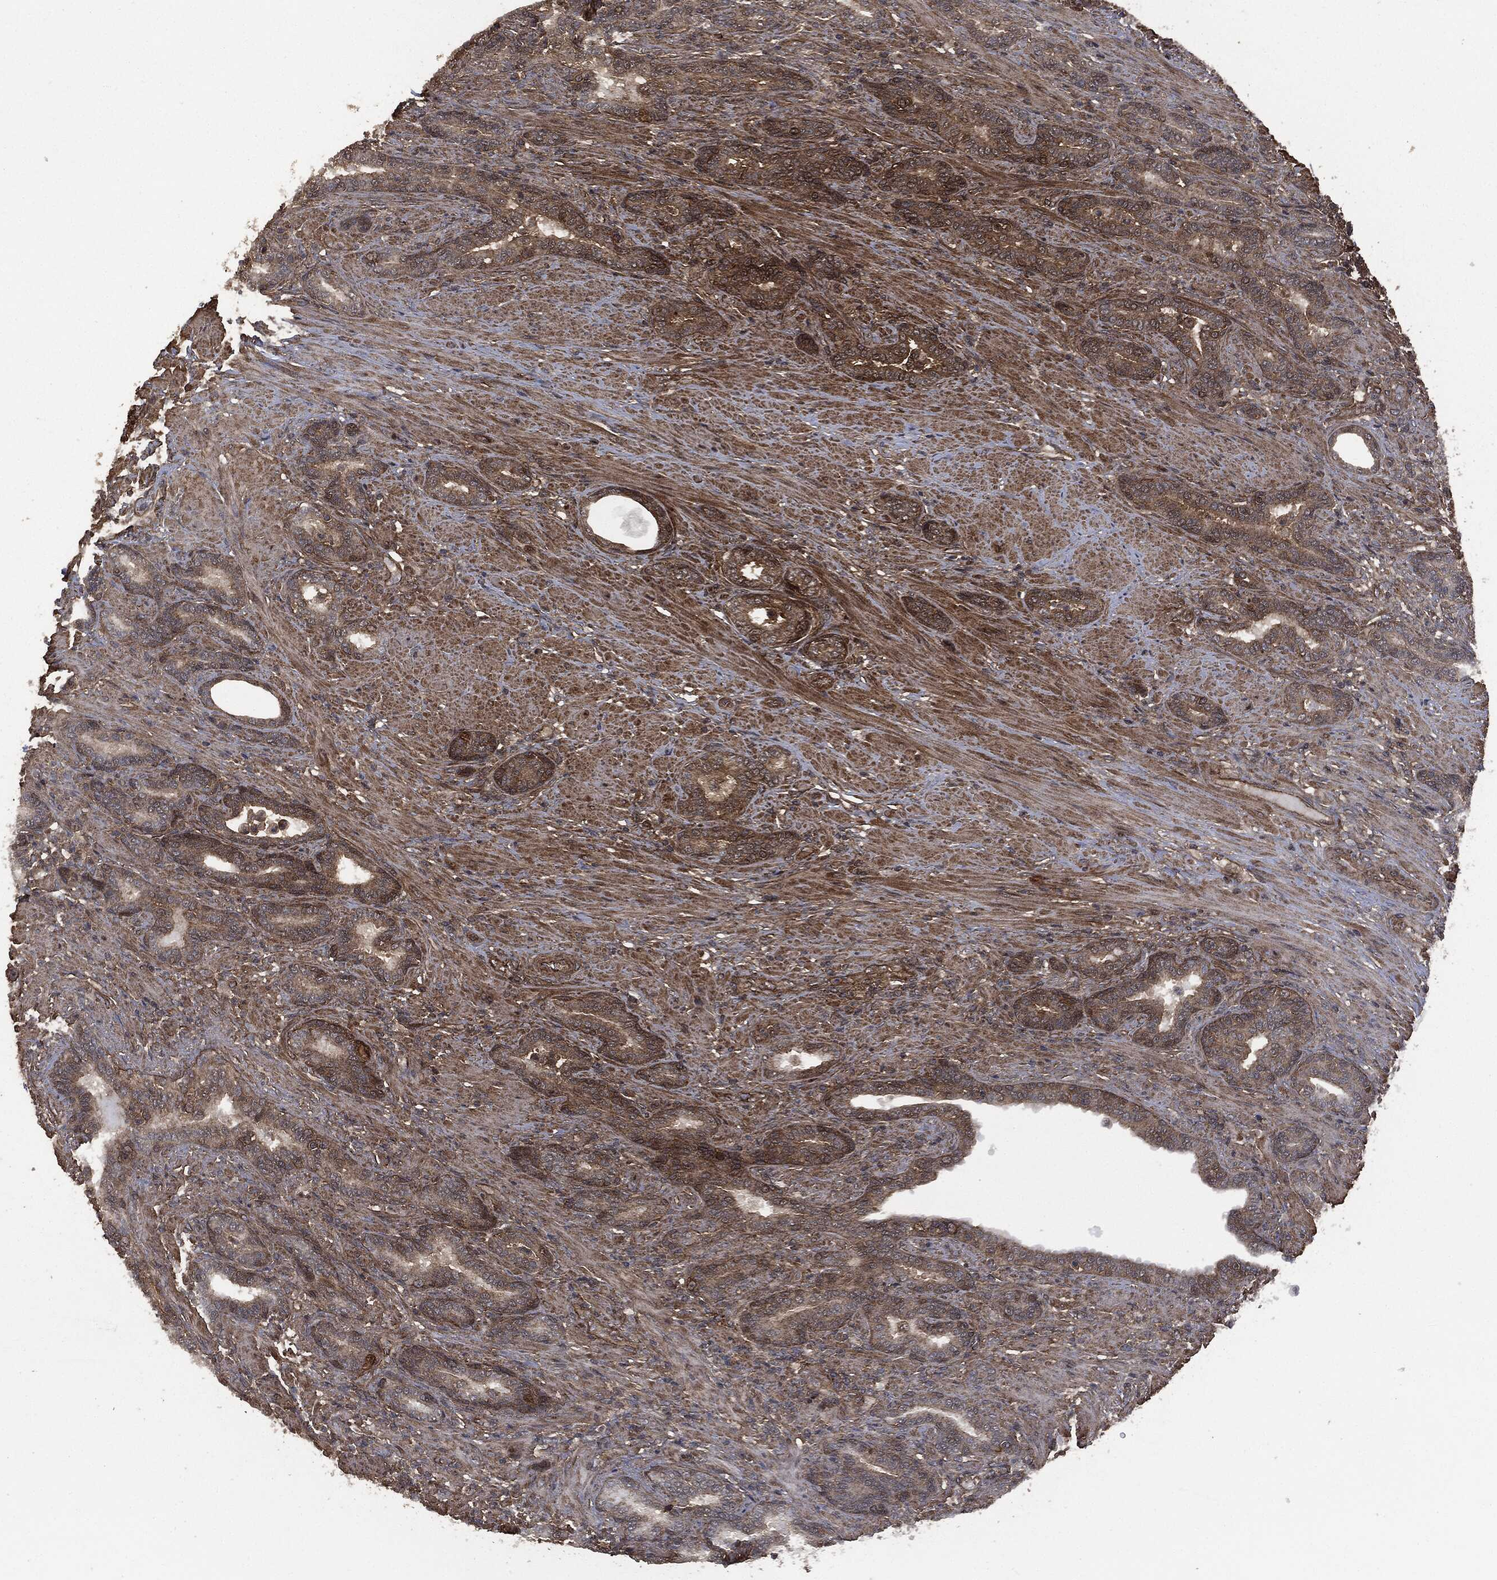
{"staining": {"intensity": "moderate", "quantity": "<25%", "location": "cytoplasmic/membranous"}, "tissue": "prostate cancer", "cell_type": "Tumor cells", "image_type": "cancer", "snomed": [{"axis": "morphology", "description": "Adenocarcinoma, Low grade"}, {"axis": "topography", "description": "Prostate"}], "caption": "The micrograph displays a brown stain indicating the presence of a protein in the cytoplasmic/membranous of tumor cells in prostate cancer. The protein is shown in brown color, while the nuclei are stained blue.", "gene": "HRAS", "patient": {"sex": "male", "age": 68}}